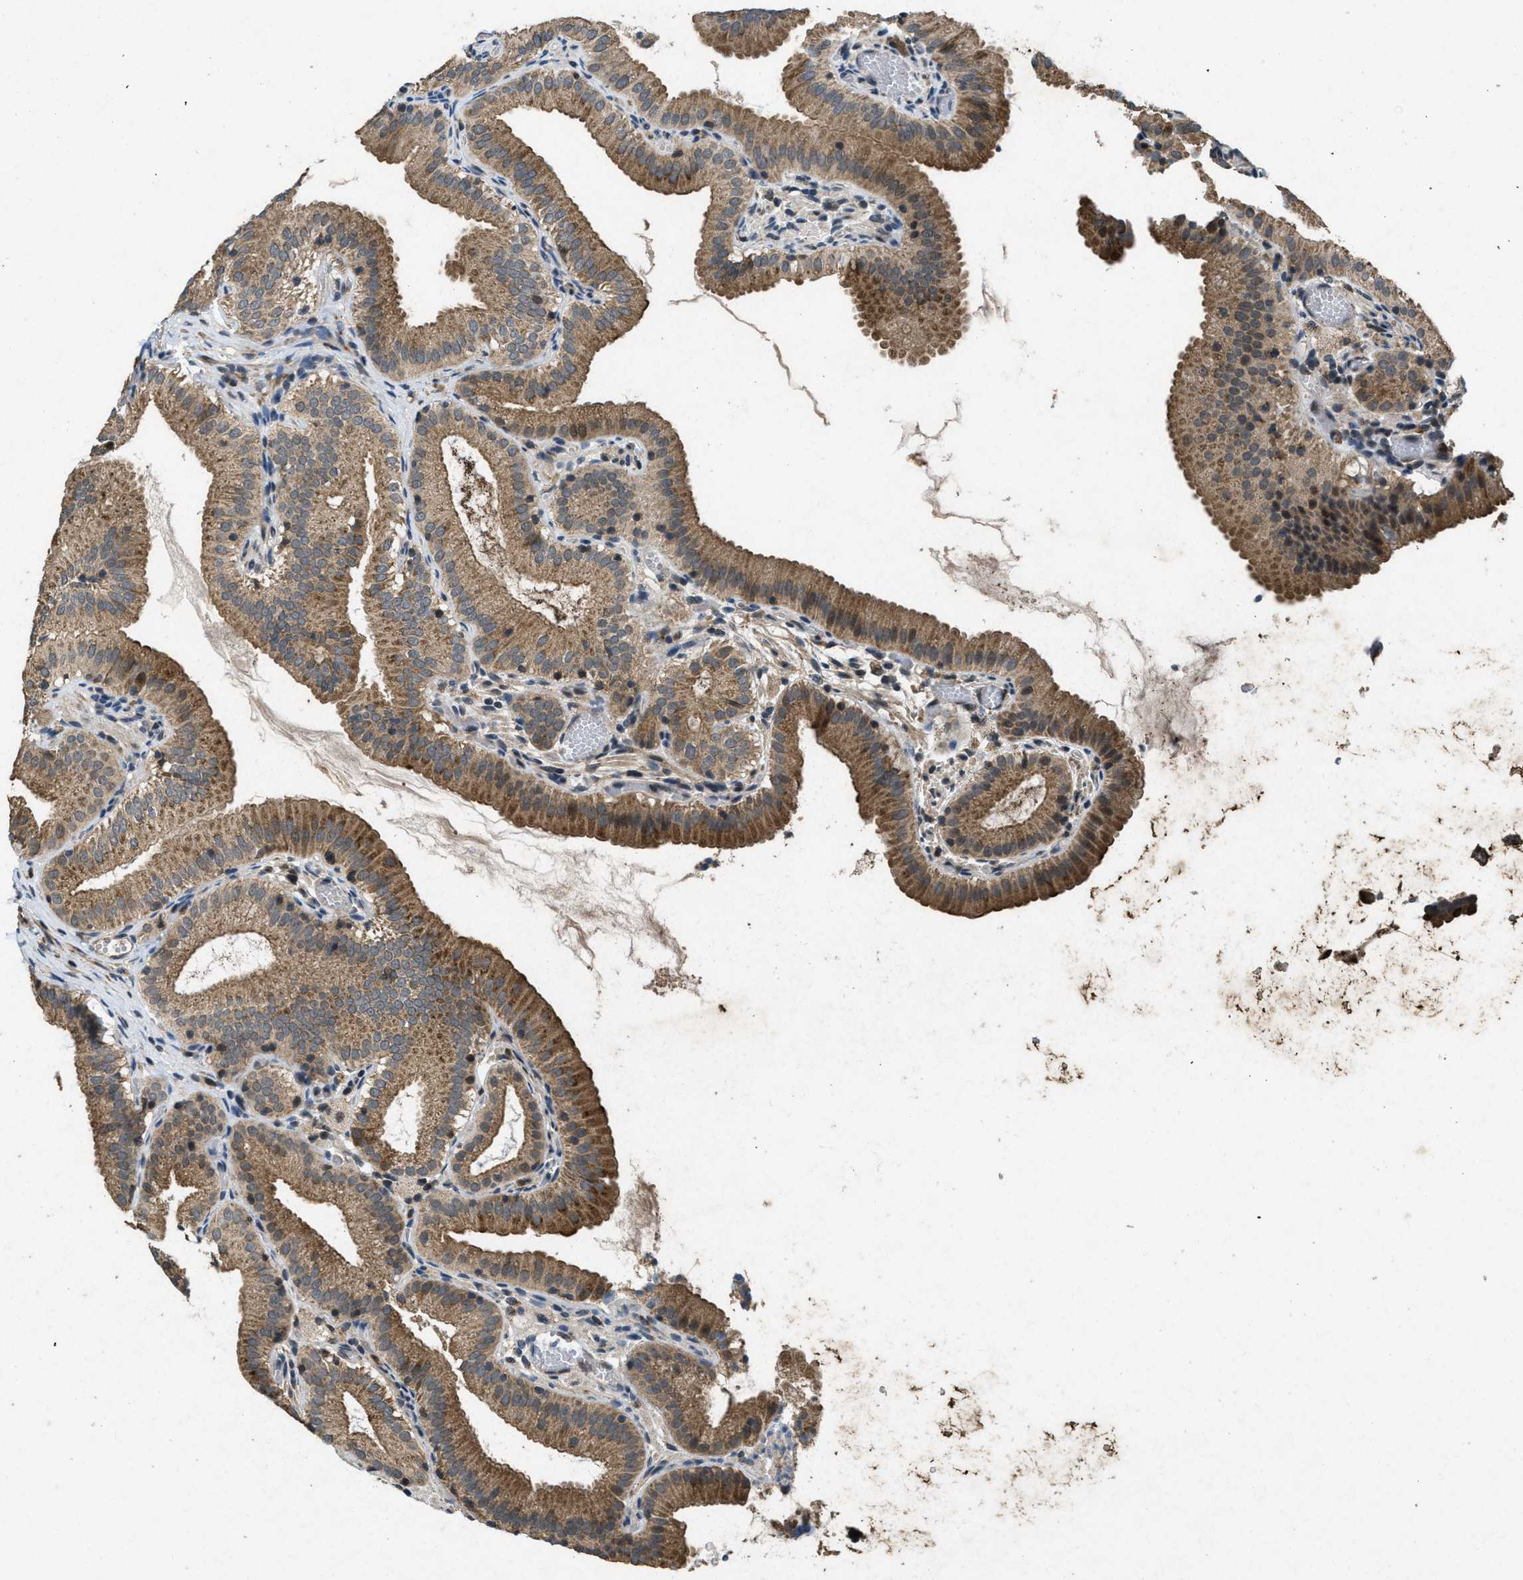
{"staining": {"intensity": "moderate", "quantity": ">75%", "location": "cytoplasmic/membranous"}, "tissue": "gallbladder", "cell_type": "Glandular cells", "image_type": "normal", "snomed": [{"axis": "morphology", "description": "Normal tissue, NOS"}, {"axis": "topography", "description": "Gallbladder"}], "caption": "A brown stain labels moderate cytoplasmic/membranous staining of a protein in glandular cells of benign gallbladder. Nuclei are stained in blue.", "gene": "PPP1R15A", "patient": {"sex": "male", "age": 54}}